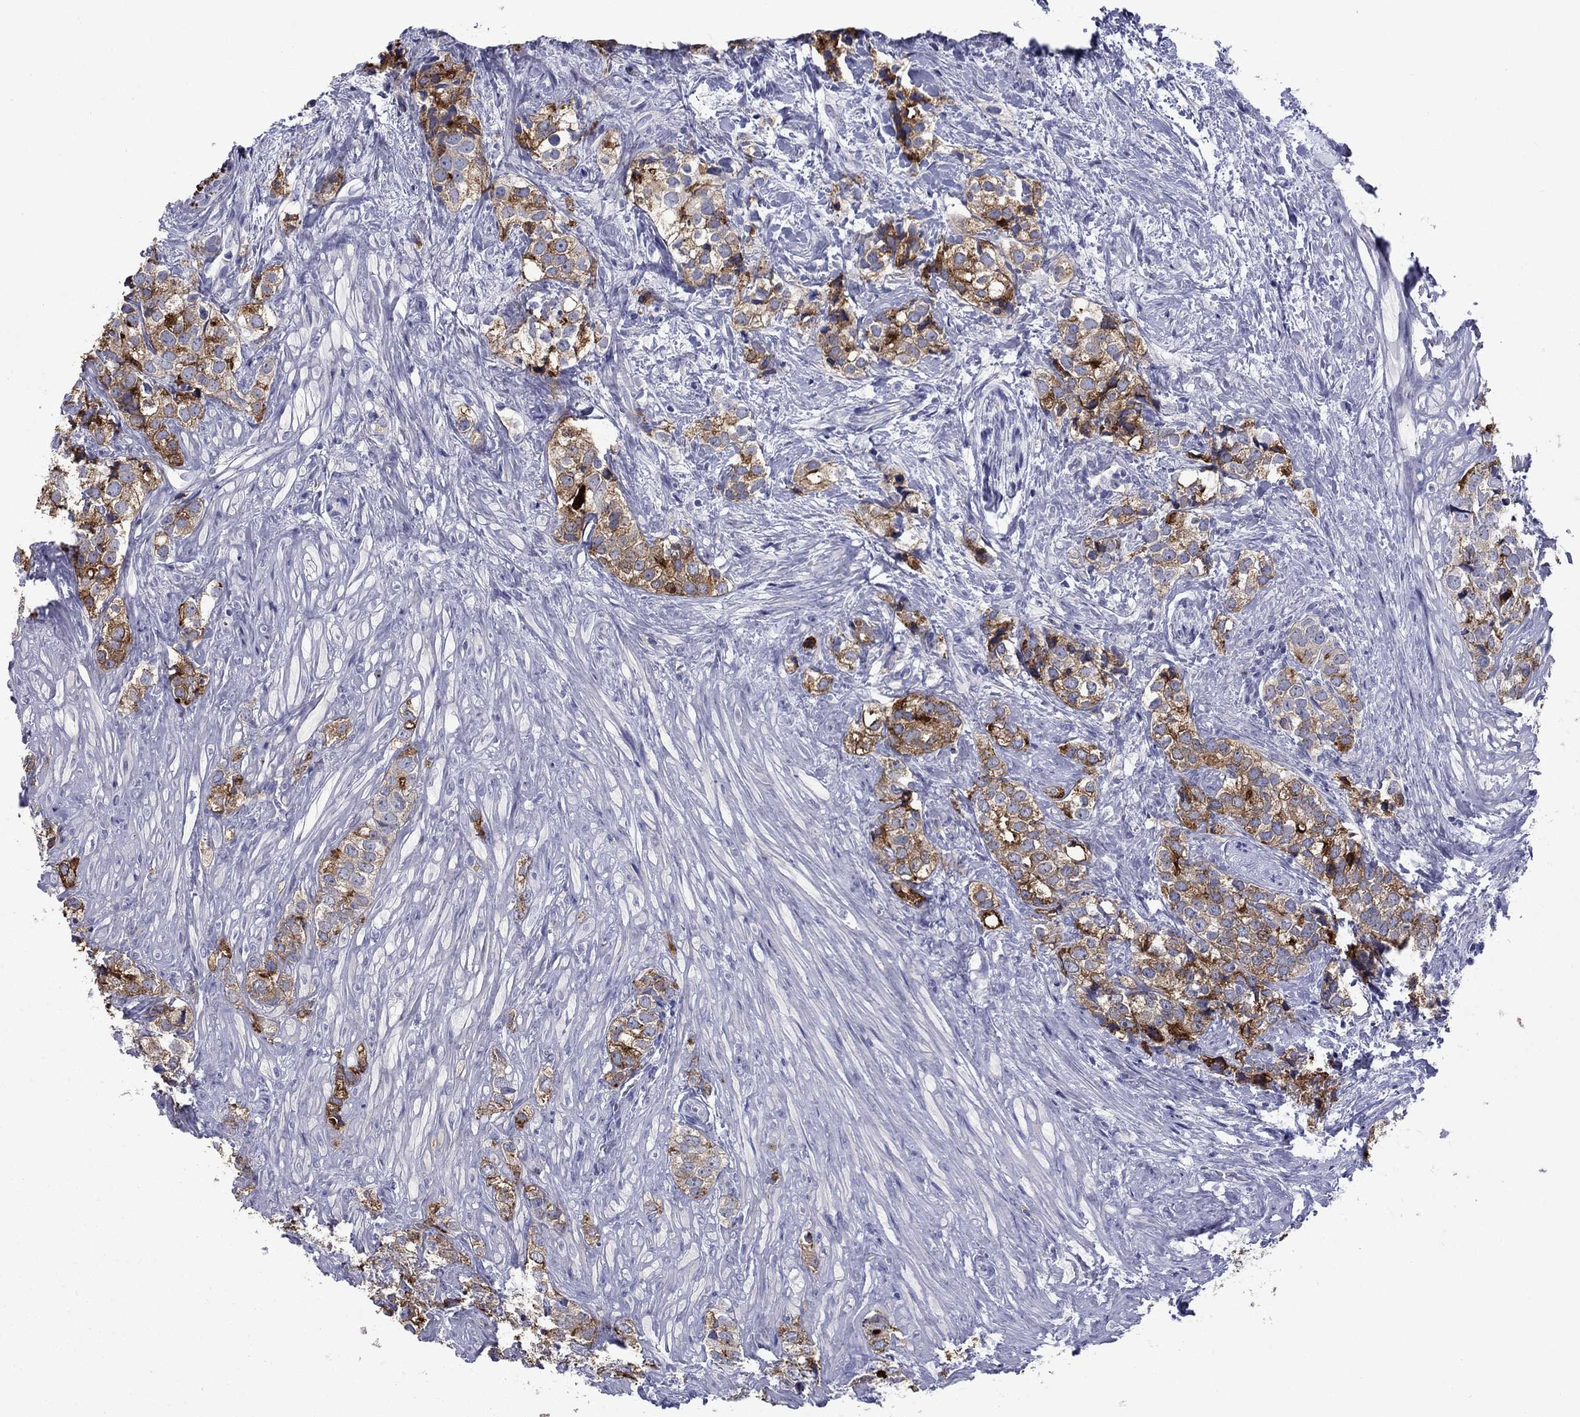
{"staining": {"intensity": "strong", "quantity": "25%-75%", "location": "cytoplasmic/membranous"}, "tissue": "prostate cancer", "cell_type": "Tumor cells", "image_type": "cancer", "snomed": [{"axis": "morphology", "description": "Adenocarcinoma, NOS"}, {"axis": "topography", "description": "Prostate and seminal vesicle, NOS"}], "caption": "A brown stain highlights strong cytoplasmic/membranous expression of a protein in human adenocarcinoma (prostate) tumor cells.", "gene": "TMPRSS11A", "patient": {"sex": "male", "age": 63}}